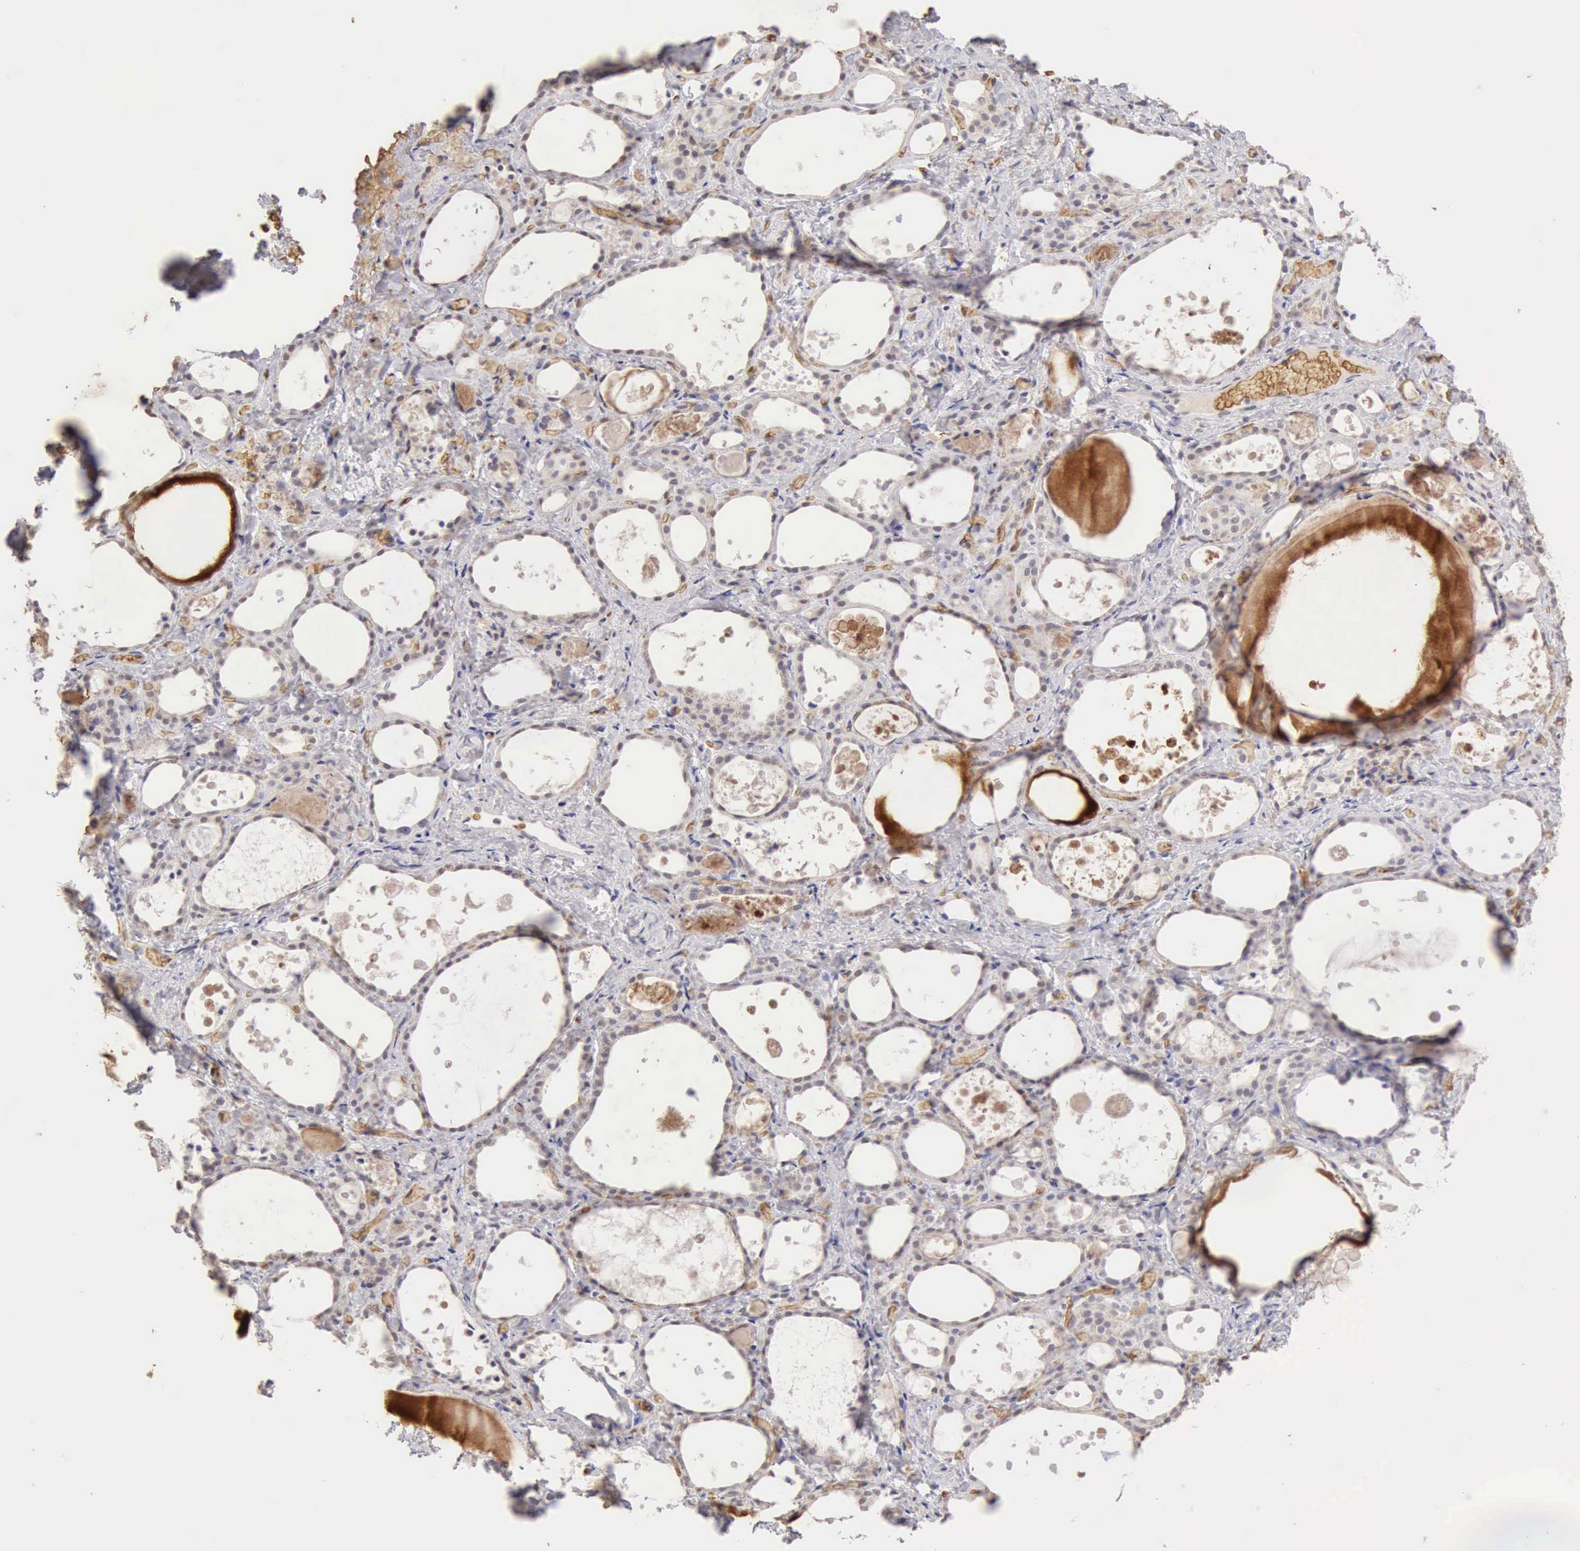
{"staining": {"intensity": "negative", "quantity": "none", "location": "none"}, "tissue": "thyroid gland", "cell_type": "Glandular cells", "image_type": "normal", "snomed": [{"axis": "morphology", "description": "Normal tissue, NOS"}, {"axis": "topography", "description": "Thyroid gland"}], "caption": "Glandular cells are negative for brown protein staining in benign thyroid gland.", "gene": "CFI", "patient": {"sex": "female", "age": 75}}